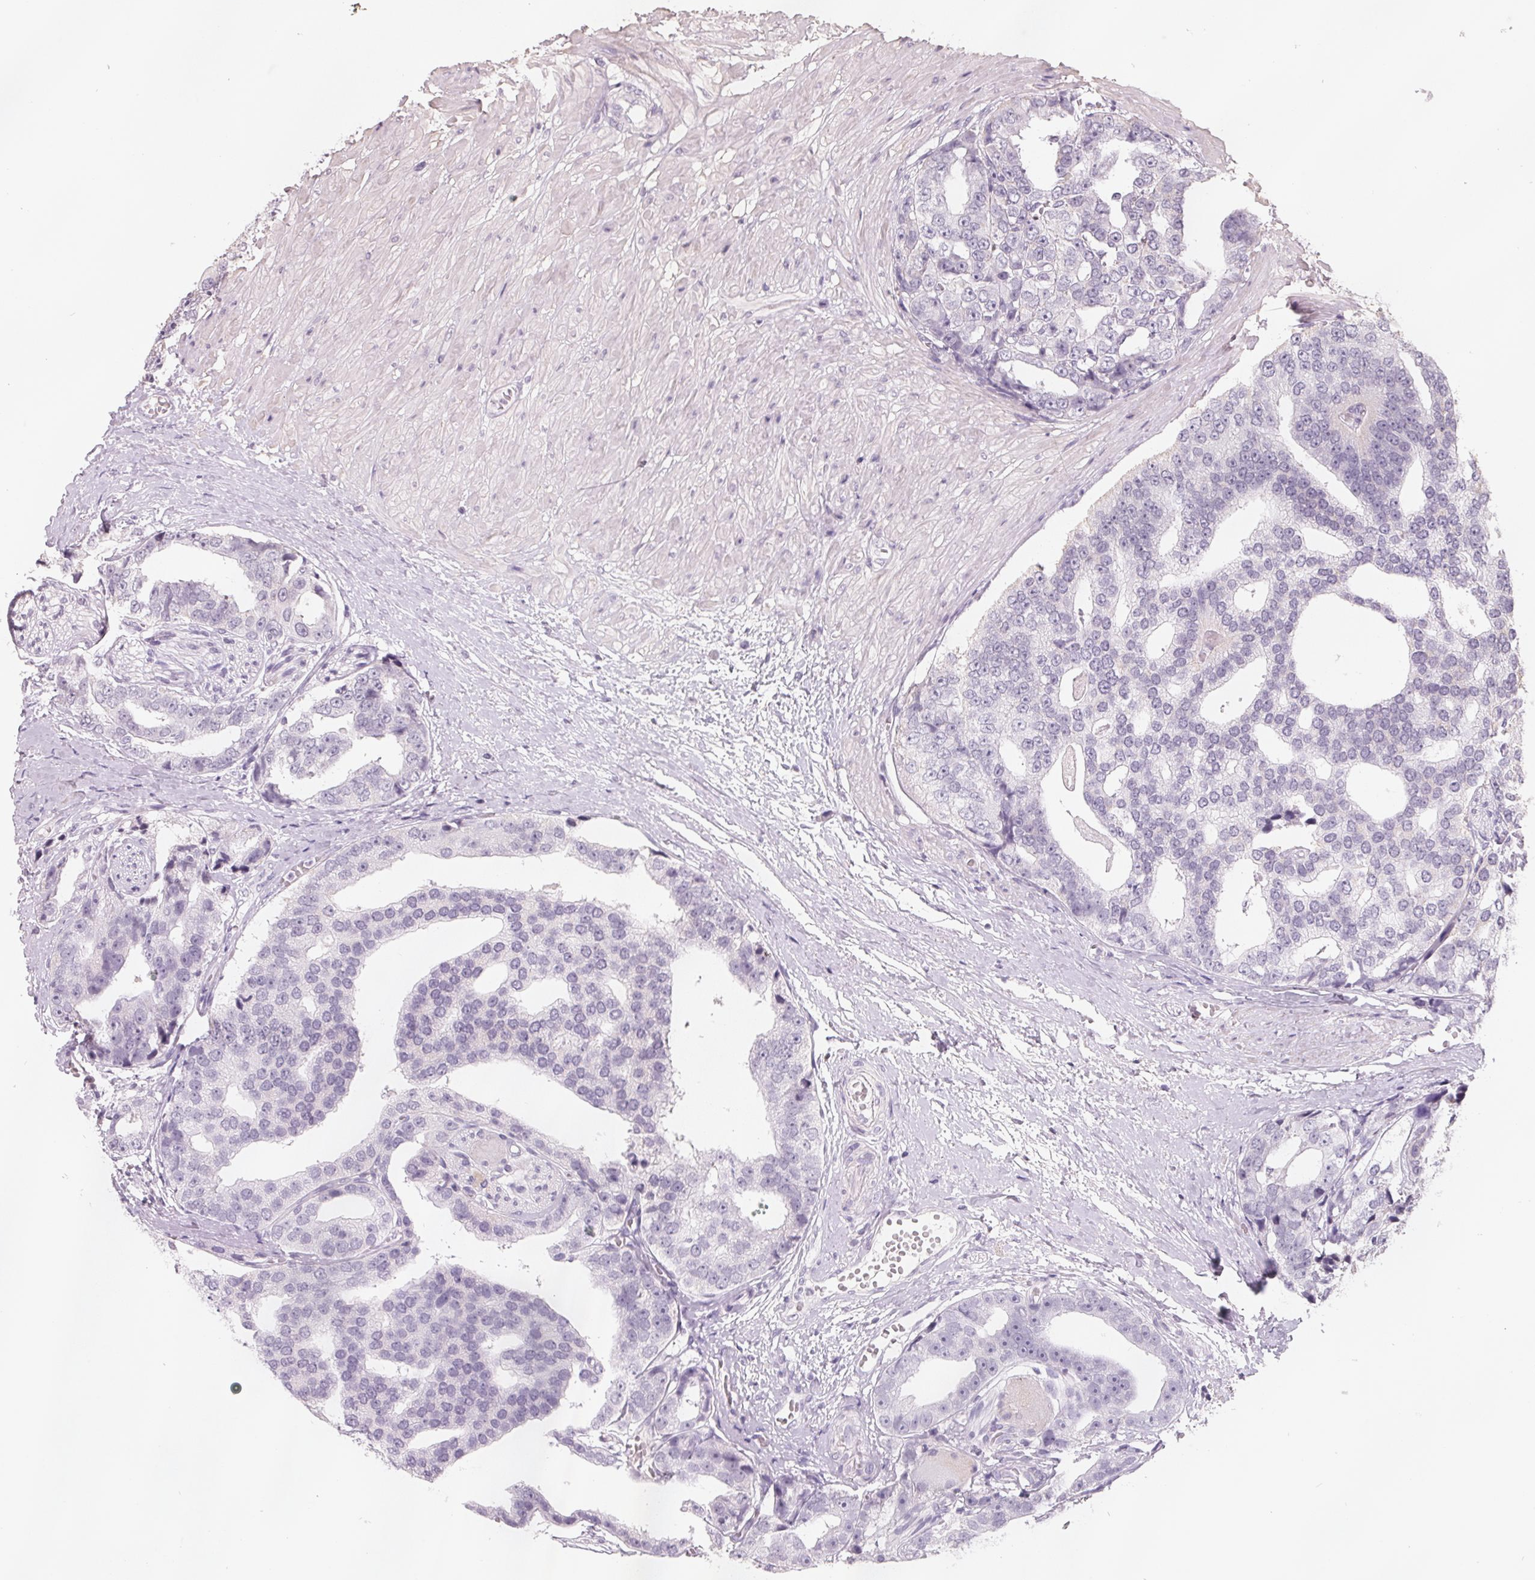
{"staining": {"intensity": "negative", "quantity": "none", "location": "none"}, "tissue": "prostate cancer", "cell_type": "Tumor cells", "image_type": "cancer", "snomed": [{"axis": "morphology", "description": "Adenocarcinoma, High grade"}, {"axis": "topography", "description": "Prostate"}], "caption": "Prostate adenocarcinoma (high-grade) was stained to show a protein in brown. There is no significant expression in tumor cells. (DAB IHC with hematoxylin counter stain).", "gene": "FTCD", "patient": {"sex": "male", "age": 71}}